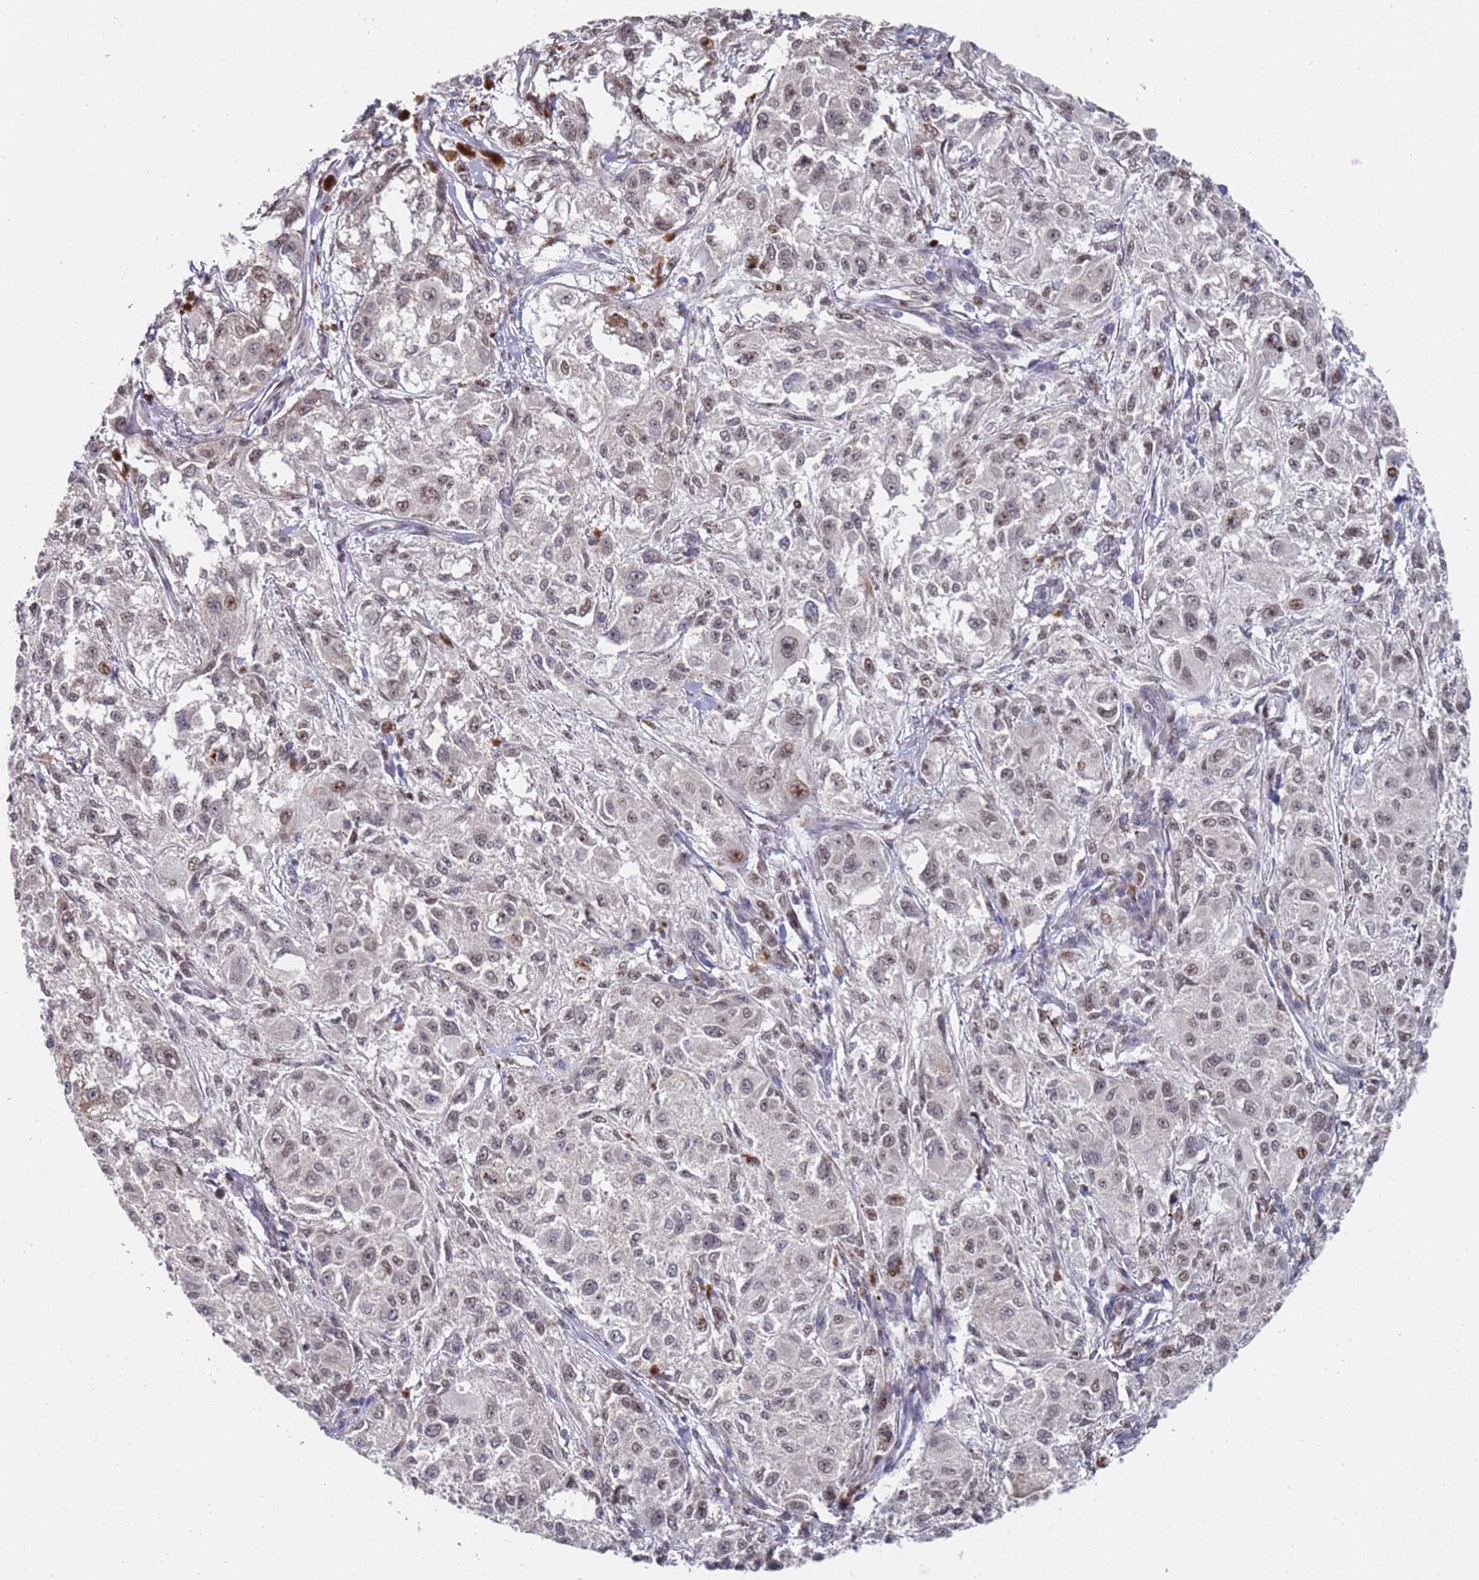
{"staining": {"intensity": "moderate", "quantity": ">75%", "location": "nuclear"}, "tissue": "melanoma", "cell_type": "Tumor cells", "image_type": "cancer", "snomed": [{"axis": "morphology", "description": "Necrosis, NOS"}, {"axis": "morphology", "description": "Malignant melanoma, NOS"}, {"axis": "topography", "description": "Skin"}], "caption": "Immunohistochemical staining of human malignant melanoma demonstrates medium levels of moderate nuclear staining in about >75% of tumor cells.", "gene": "COPS6", "patient": {"sex": "female", "age": 87}}